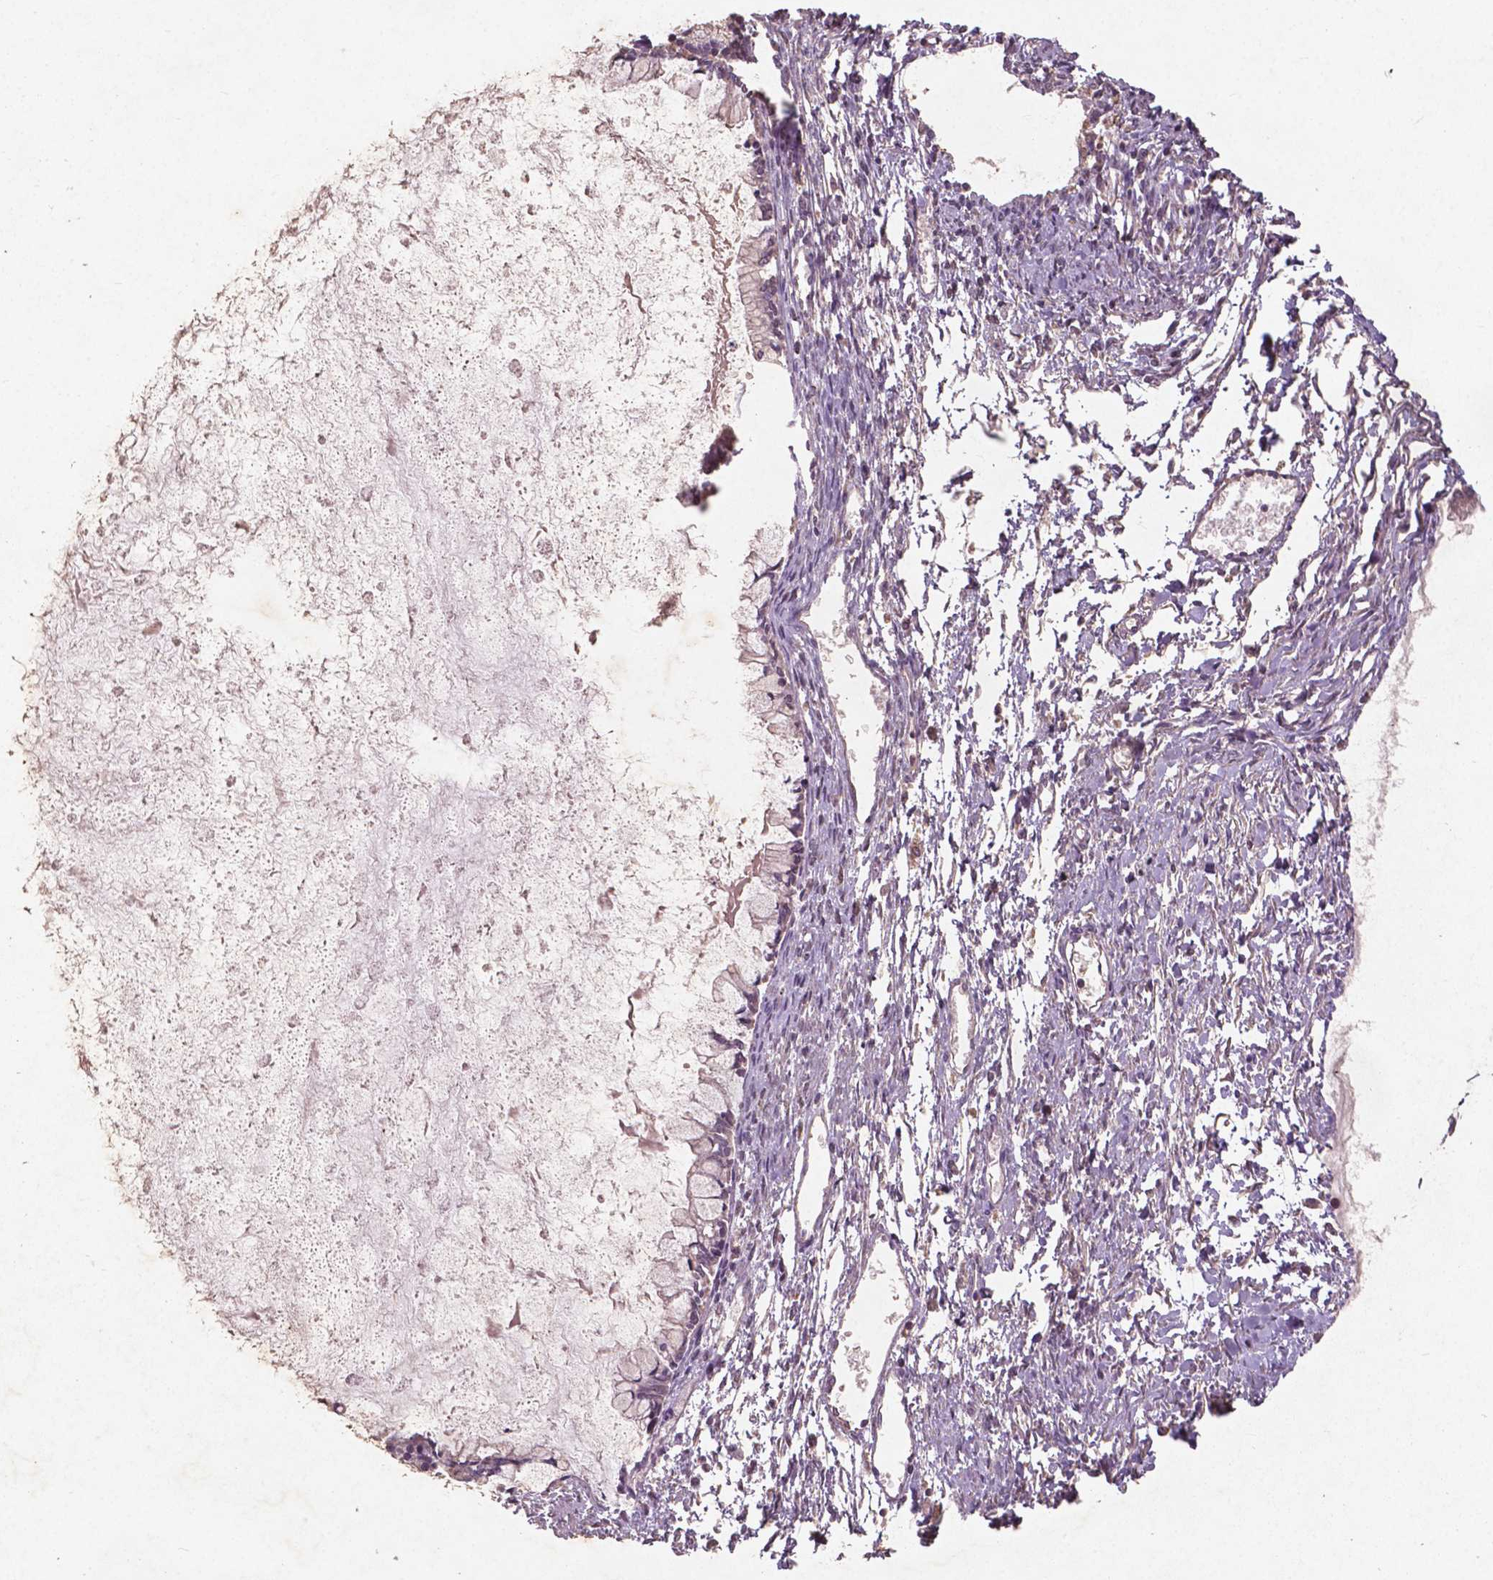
{"staining": {"intensity": "weak", "quantity": ">75%", "location": "cytoplasmic/membranous"}, "tissue": "ovarian cancer", "cell_type": "Tumor cells", "image_type": "cancer", "snomed": [{"axis": "morphology", "description": "Cystadenocarcinoma, mucinous, NOS"}, {"axis": "topography", "description": "Ovary"}], "caption": "This is an image of immunohistochemistry (IHC) staining of ovarian cancer (mucinous cystadenocarcinoma), which shows weak expression in the cytoplasmic/membranous of tumor cells.", "gene": "ST6GALNAC5", "patient": {"sex": "female", "age": 67}}